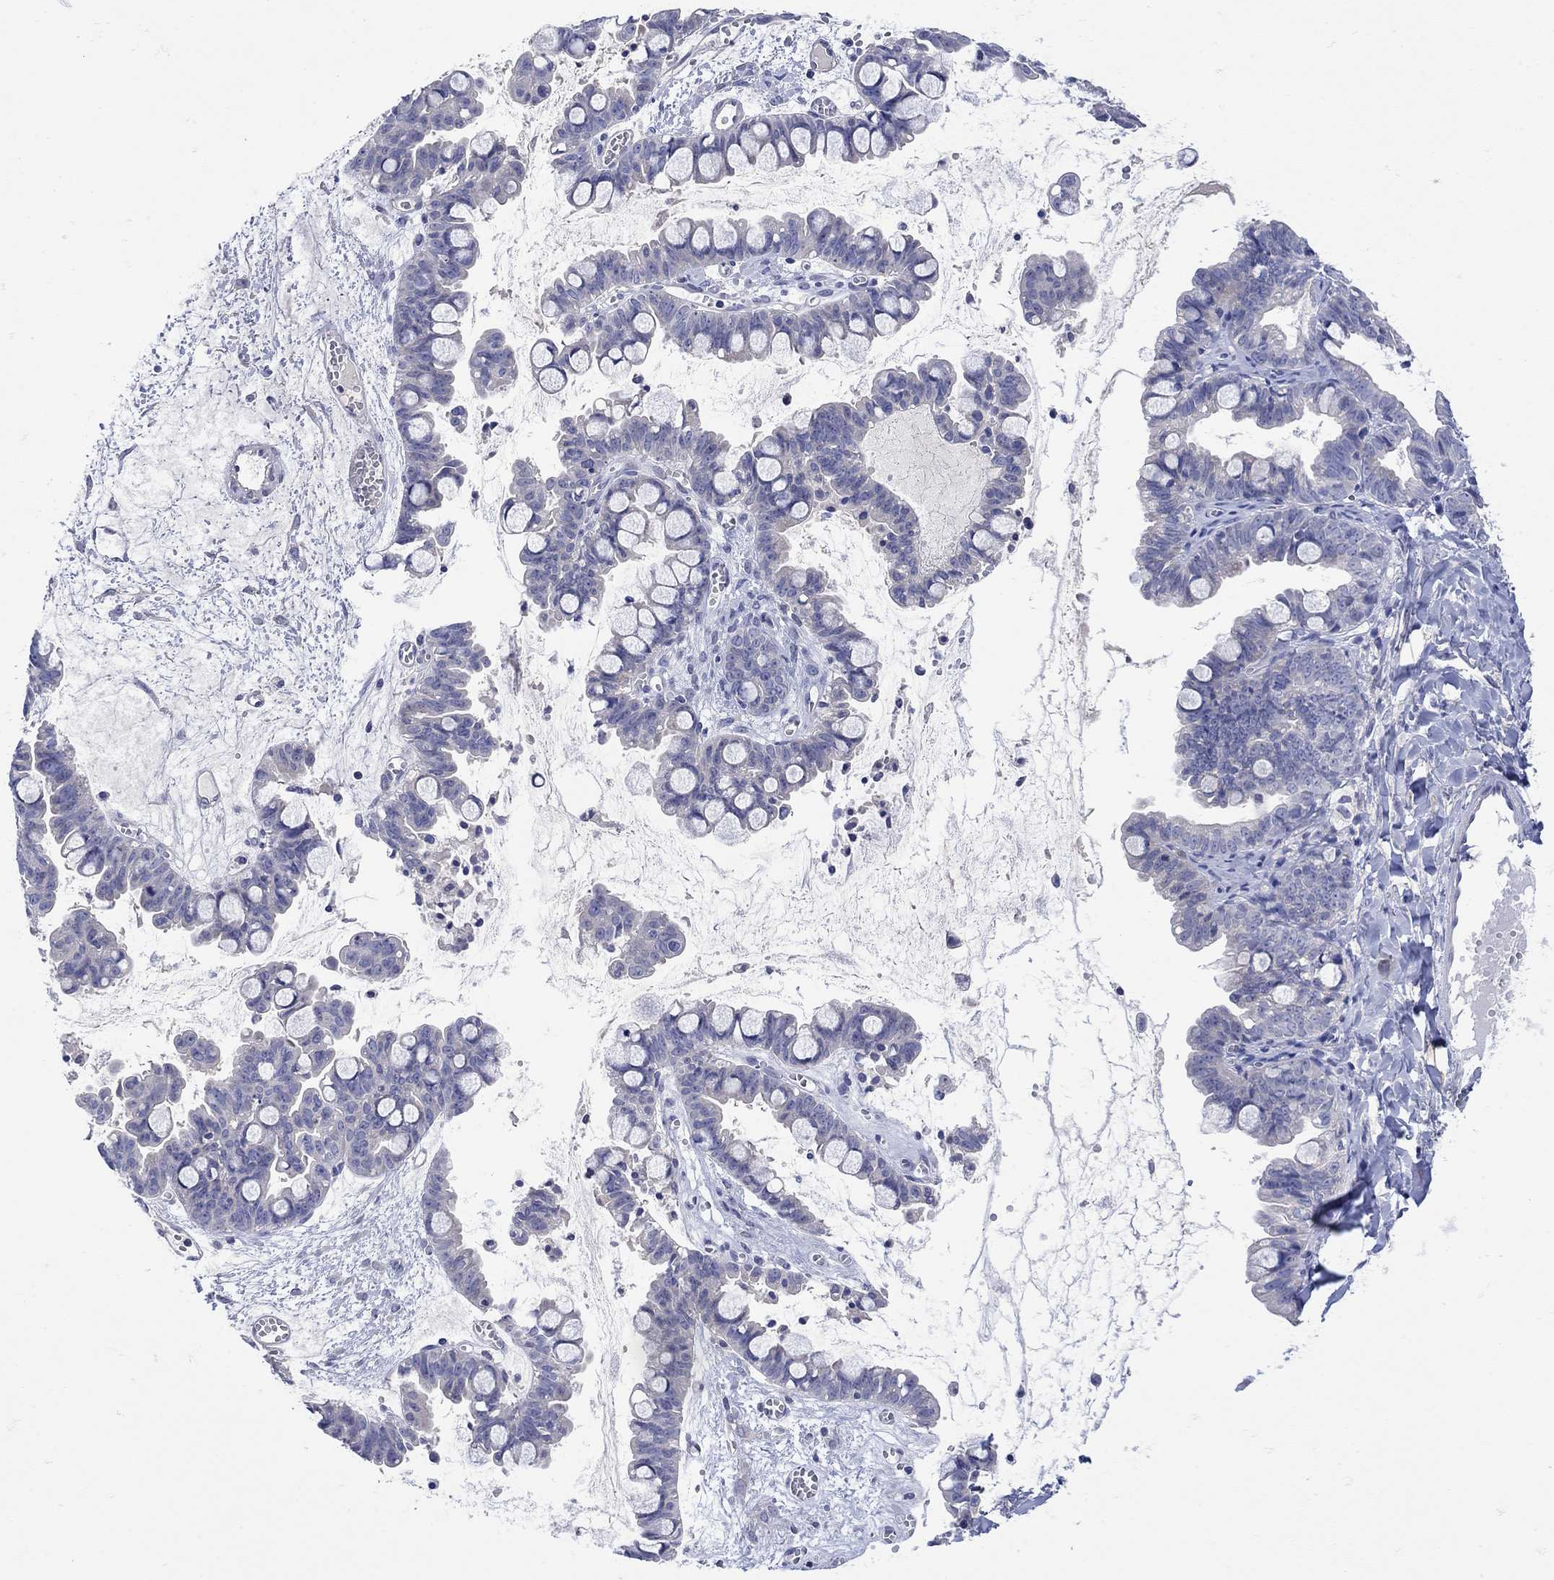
{"staining": {"intensity": "negative", "quantity": "none", "location": "none"}, "tissue": "ovarian cancer", "cell_type": "Tumor cells", "image_type": "cancer", "snomed": [{"axis": "morphology", "description": "Cystadenocarcinoma, mucinous, NOS"}, {"axis": "topography", "description": "Ovary"}], "caption": "Human ovarian cancer (mucinous cystadenocarcinoma) stained for a protein using IHC exhibits no expression in tumor cells.", "gene": "MSI1", "patient": {"sex": "female", "age": 63}}